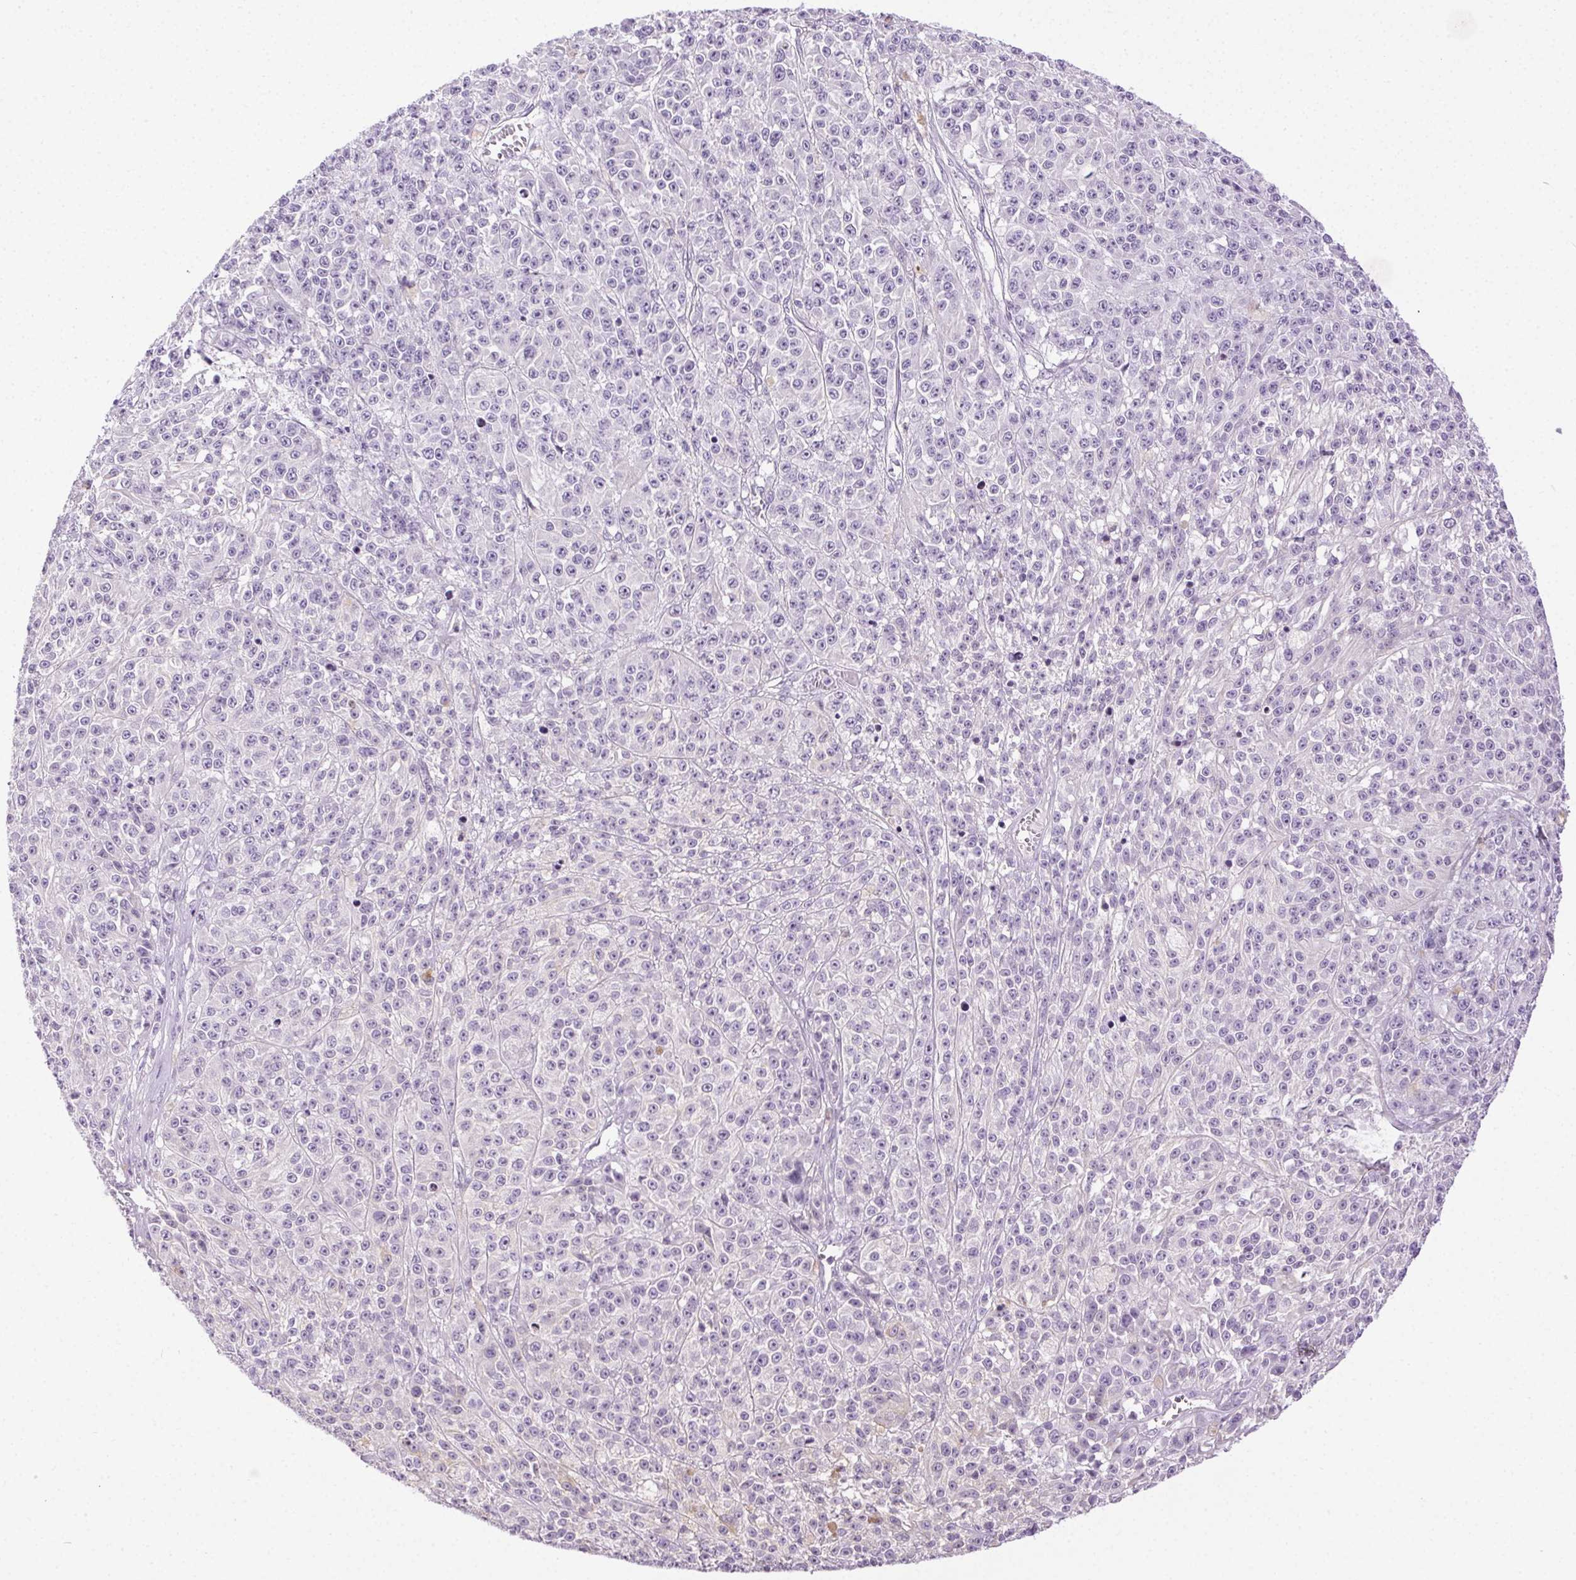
{"staining": {"intensity": "negative", "quantity": "none", "location": "none"}, "tissue": "melanoma", "cell_type": "Tumor cells", "image_type": "cancer", "snomed": [{"axis": "morphology", "description": "Malignant melanoma, NOS"}, {"axis": "topography", "description": "Skin"}], "caption": "A histopathology image of human melanoma is negative for staining in tumor cells.", "gene": "C20orf85", "patient": {"sex": "female", "age": 58}}